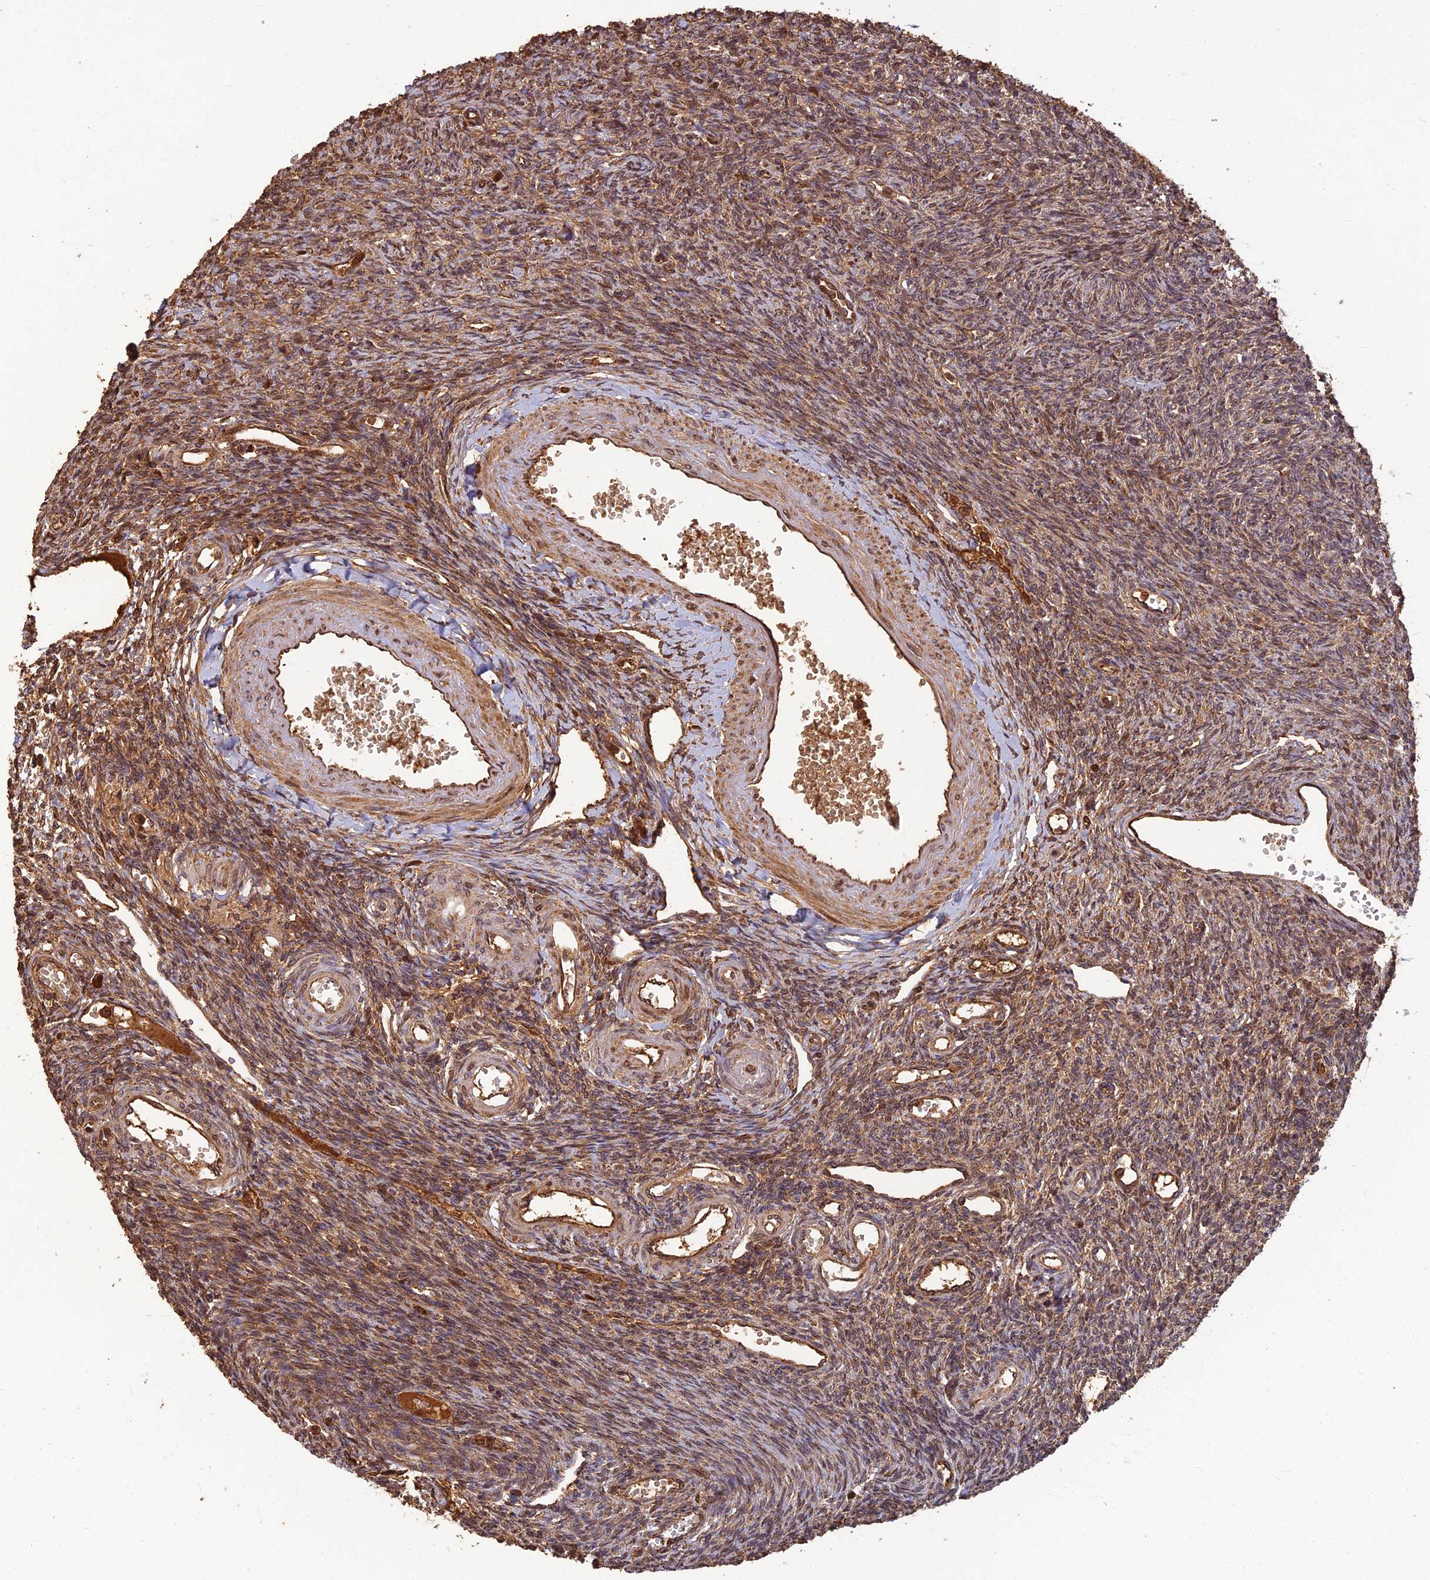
{"staining": {"intensity": "strong", "quantity": ">75%", "location": "cytoplasmic/membranous"}, "tissue": "ovary", "cell_type": "Follicle cells", "image_type": "normal", "snomed": [{"axis": "morphology", "description": "Normal tissue, NOS"}, {"axis": "morphology", "description": "Cyst, NOS"}, {"axis": "topography", "description": "Ovary"}], "caption": "Immunohistochemistry (IHC) image of benign human ovary stained for a protein (brown), which demonstrates high levels of strong cytoplasmic/membranous staining in approximately >75% of follicle cells.", "gene": "CORO1C", "patient": {"sex": "female", "age": 33}}